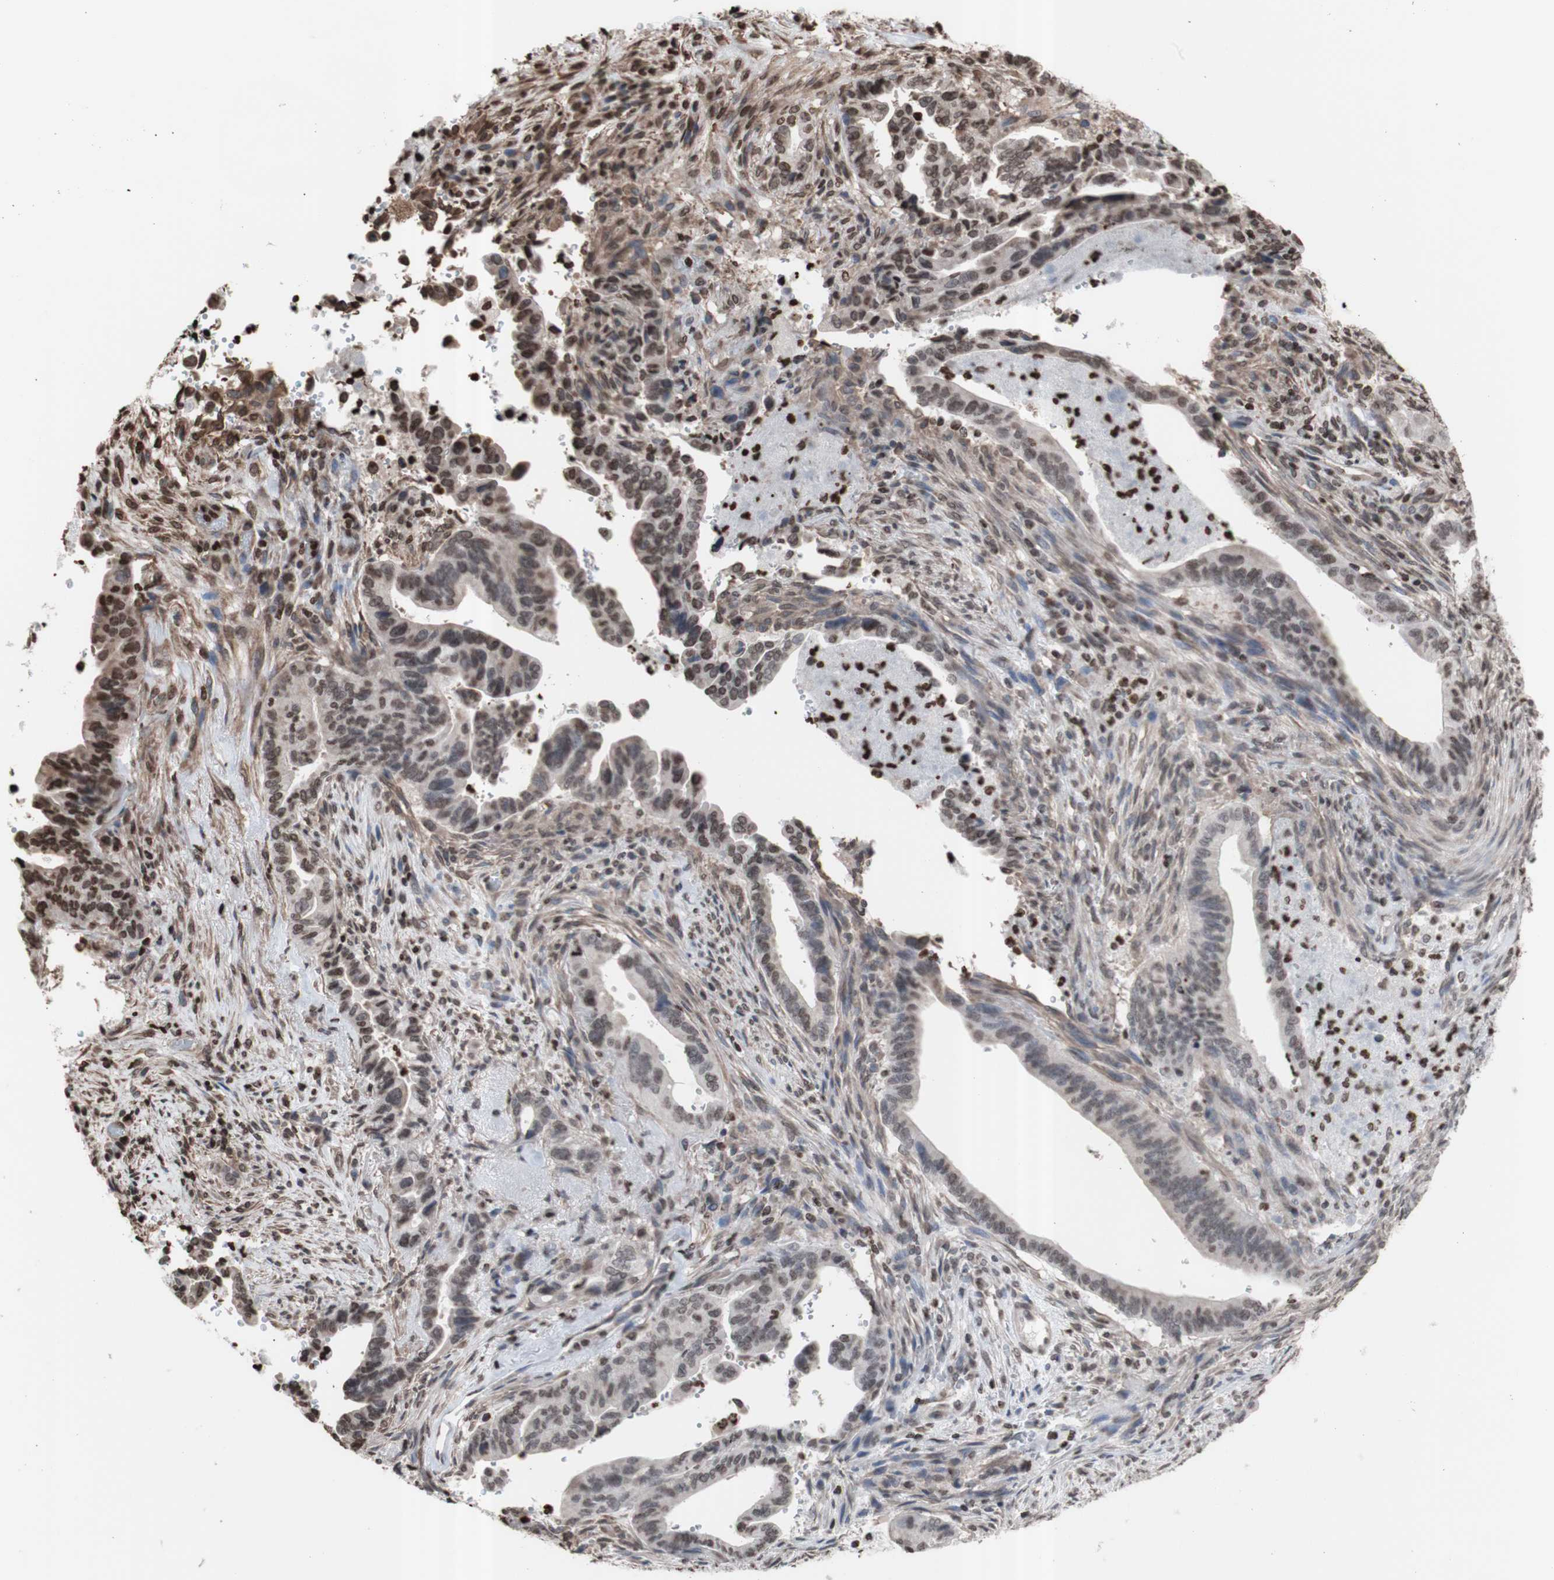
{"staining": {"intensity": "weak", "quantity": "25%-75%", "location": "cytoplasmic/membranous,nuclear"}, "tissue": "pancreatic cancer", "cell_type": "Tumor cells", "image_type": "cancer", "snomed": [{"axis": "morphology", "description": "Adenocarcinoma, NOS"}, {"axis": "topography", "description": "Pancreas"}], "caption": "Pancreatic adenocarcinoma tissue exhibits weak cytoplasmic/membranous and nuclear staining in about 25%-75% of tumor cells", "gene": "SNAI2", "patient": {"sex": "male", "age": 70}}